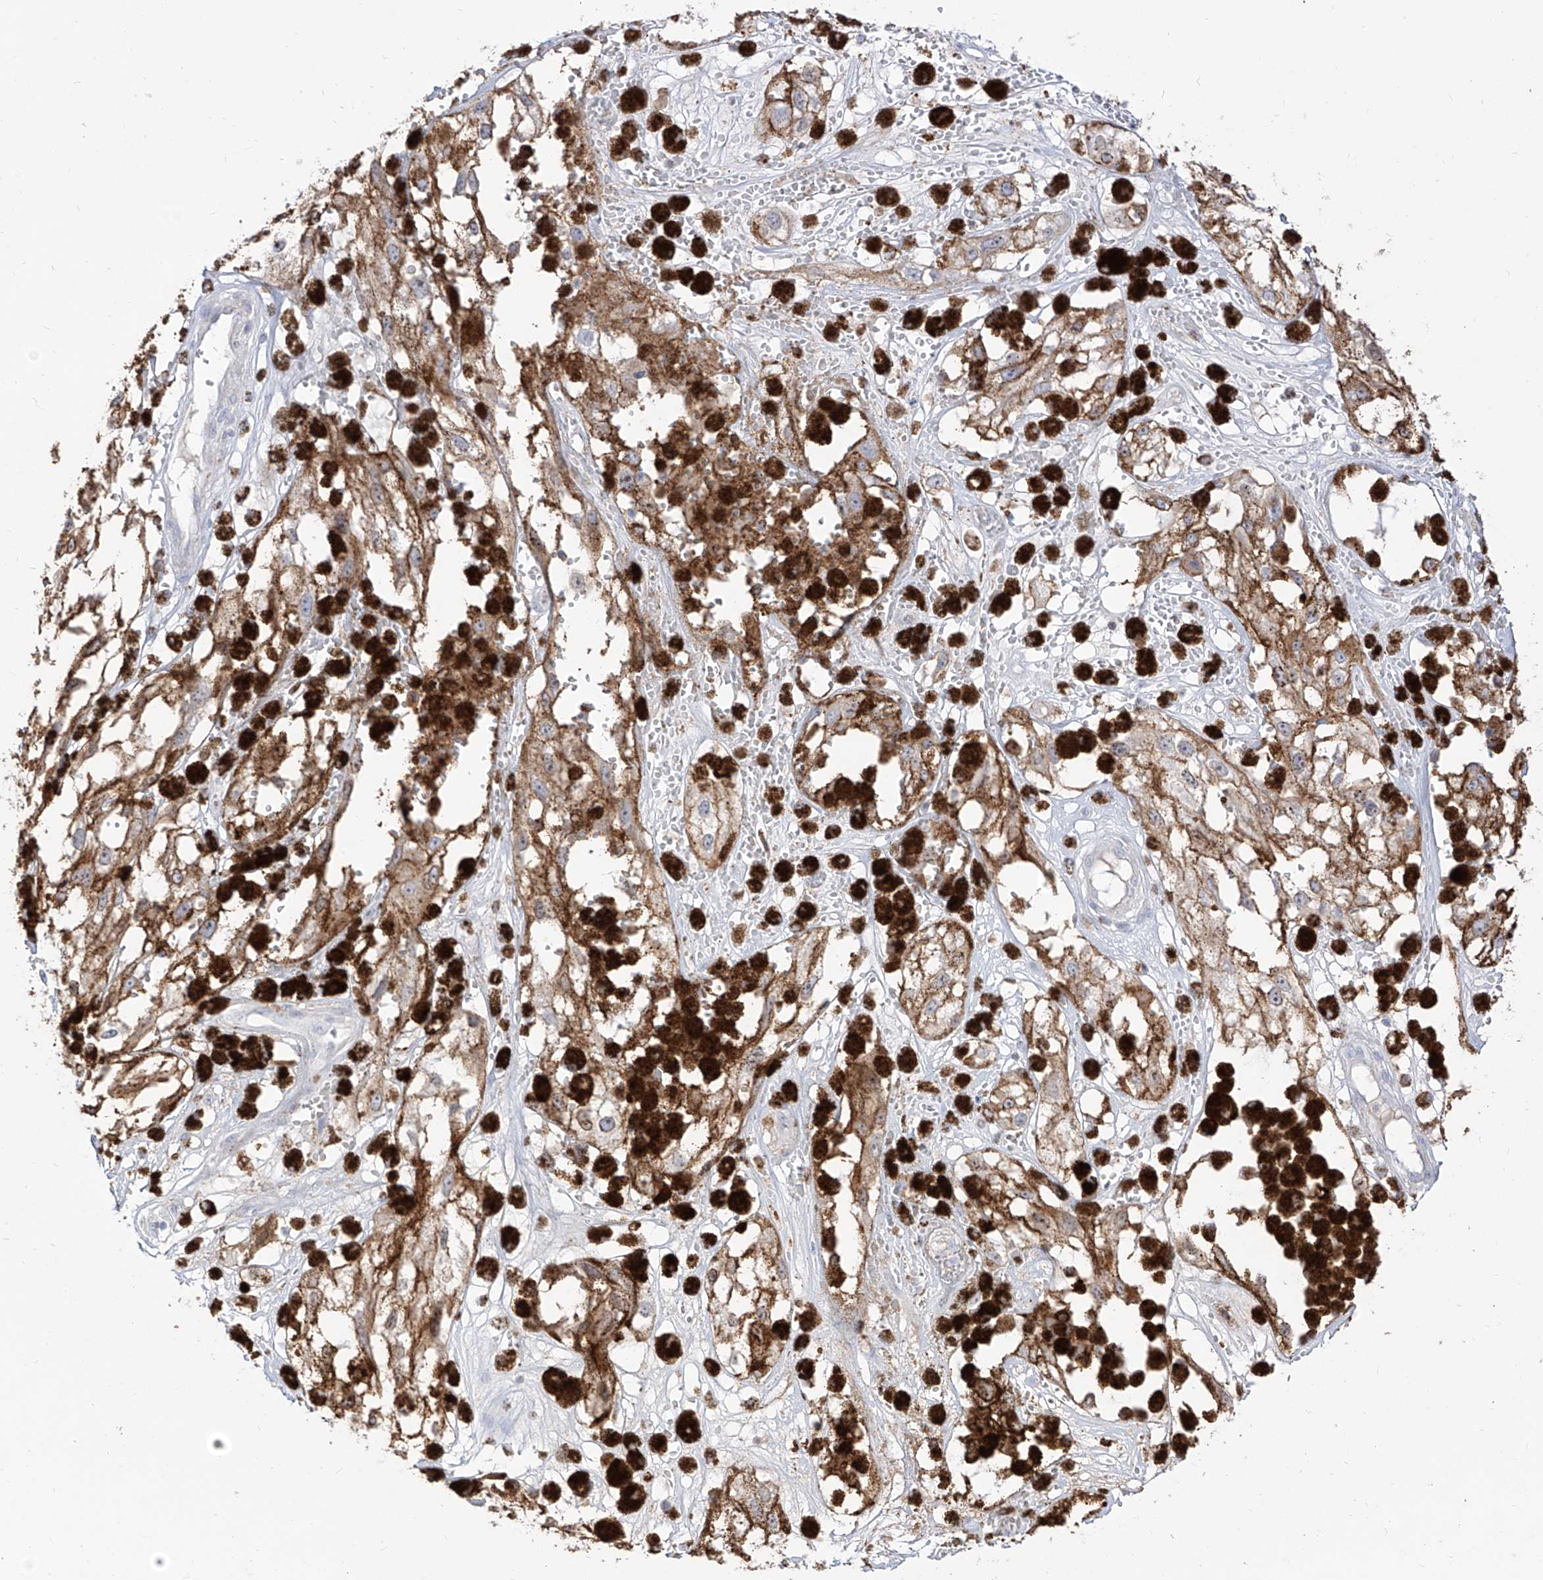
{"staining": {"intensity": "moderate", "quantity": ">75%", "location": "cytoplasmic/membranous"}, "tissue": "melanoma", "cell_type": "Tumor cells", "image_type": "cancer", "snomed": [{"axis": "morphology", "description": "Malignant melanoma, NOS"}, {"axis": "topography", "description": "Skin"}], "caption": "An image of malignant melanoma stained for a protein exhibits moderate cytoplasmic/membranous brown staining in tumor cells.", "gene": "ZGRF1", "patient": {"sex": "male", "age": 88}}